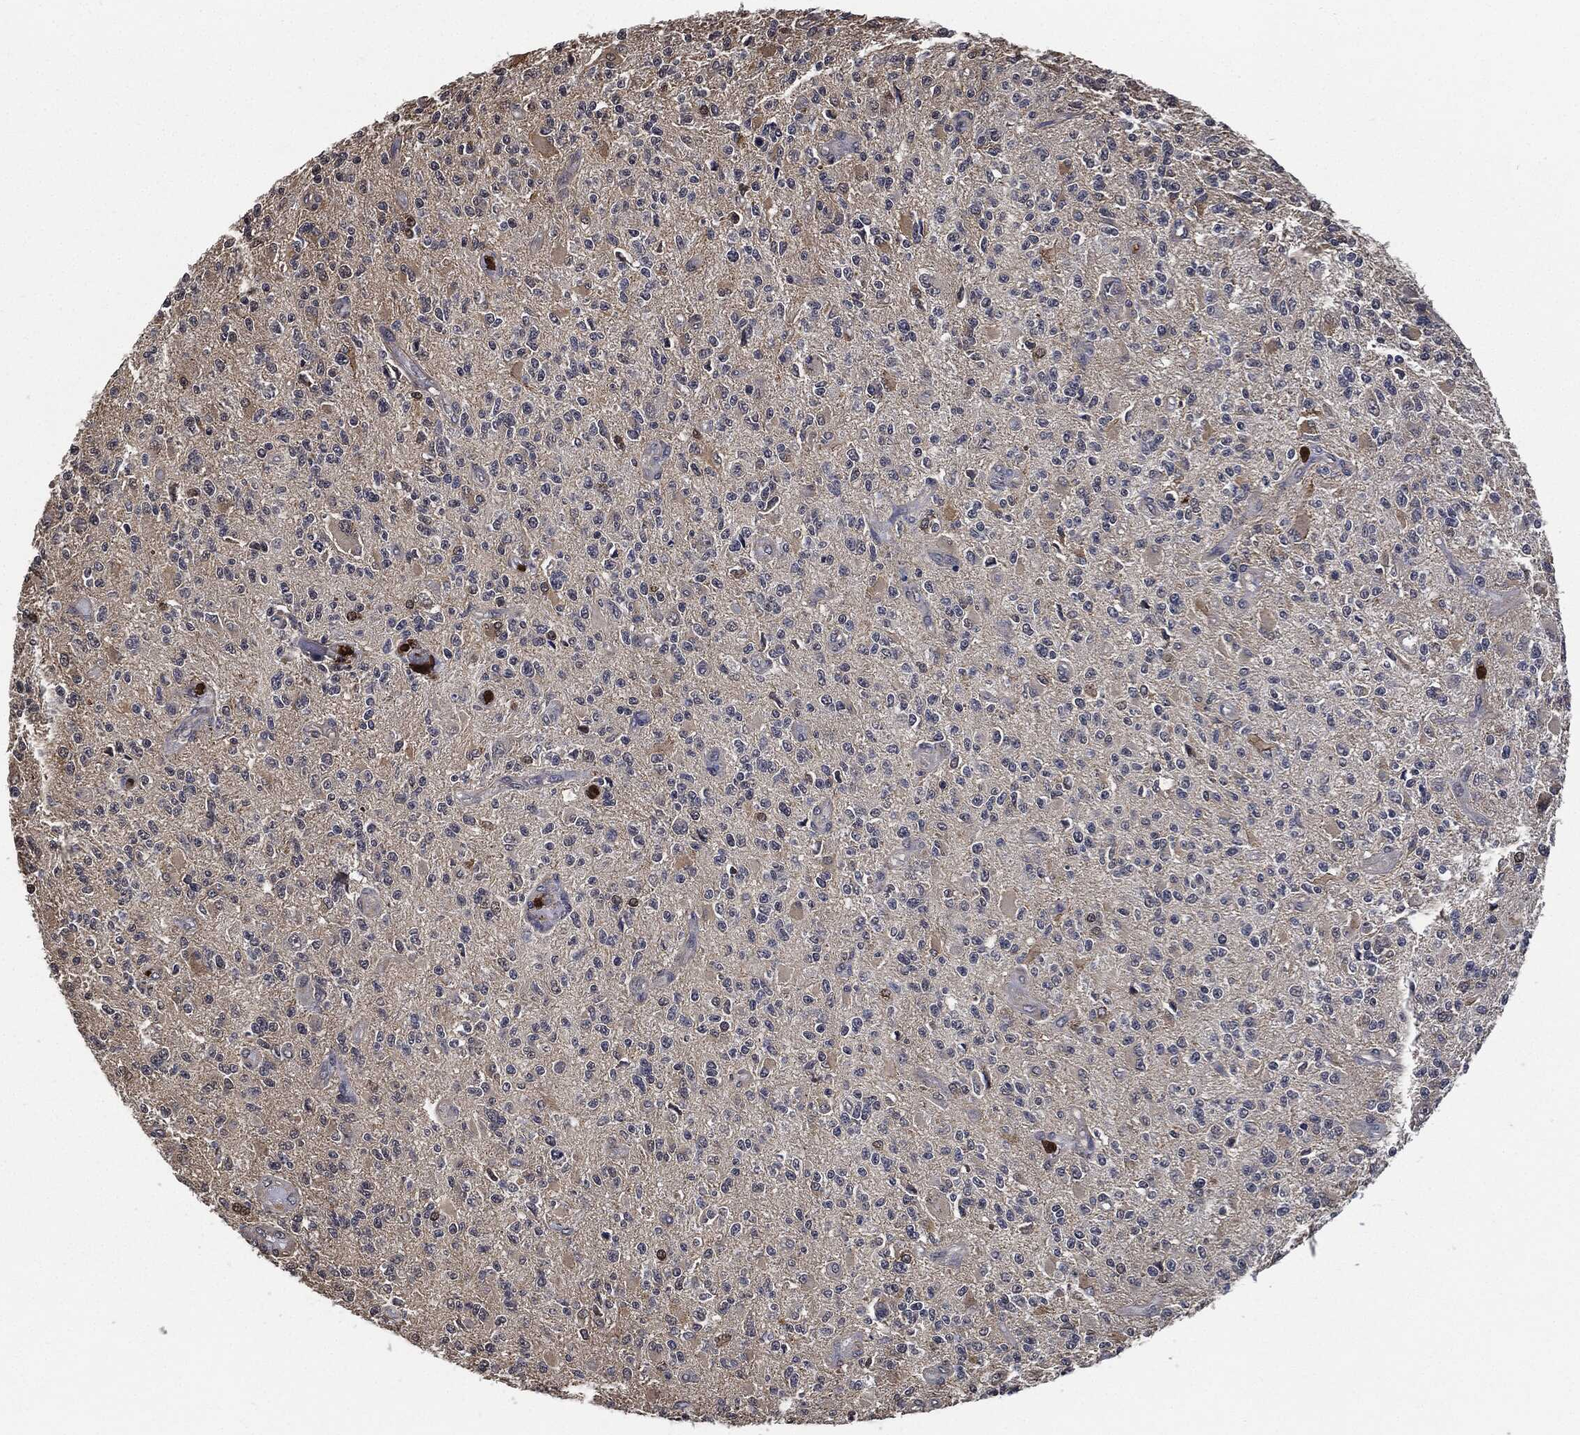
{"staining": {"intensity": "weak", "quantity": "<25%", "location": "cytoplasmic/membranous"}, "tissue": "glioma", "cell_type": "Tumor cells", "image_type": "cancer", "snomed": [{"axis": "morphology", "description": "Glioma, malignant, High grade"}, {"axis": "topography", "description": "Brain"}], "caption": "Immunohistochemistry photomicrograph of malignant high-grade glioma stained for a protein (brown), which demonstrates no staining in tumor cells.", "gene": "S100A9", "patient": {"sex": "female", "age": 63}}